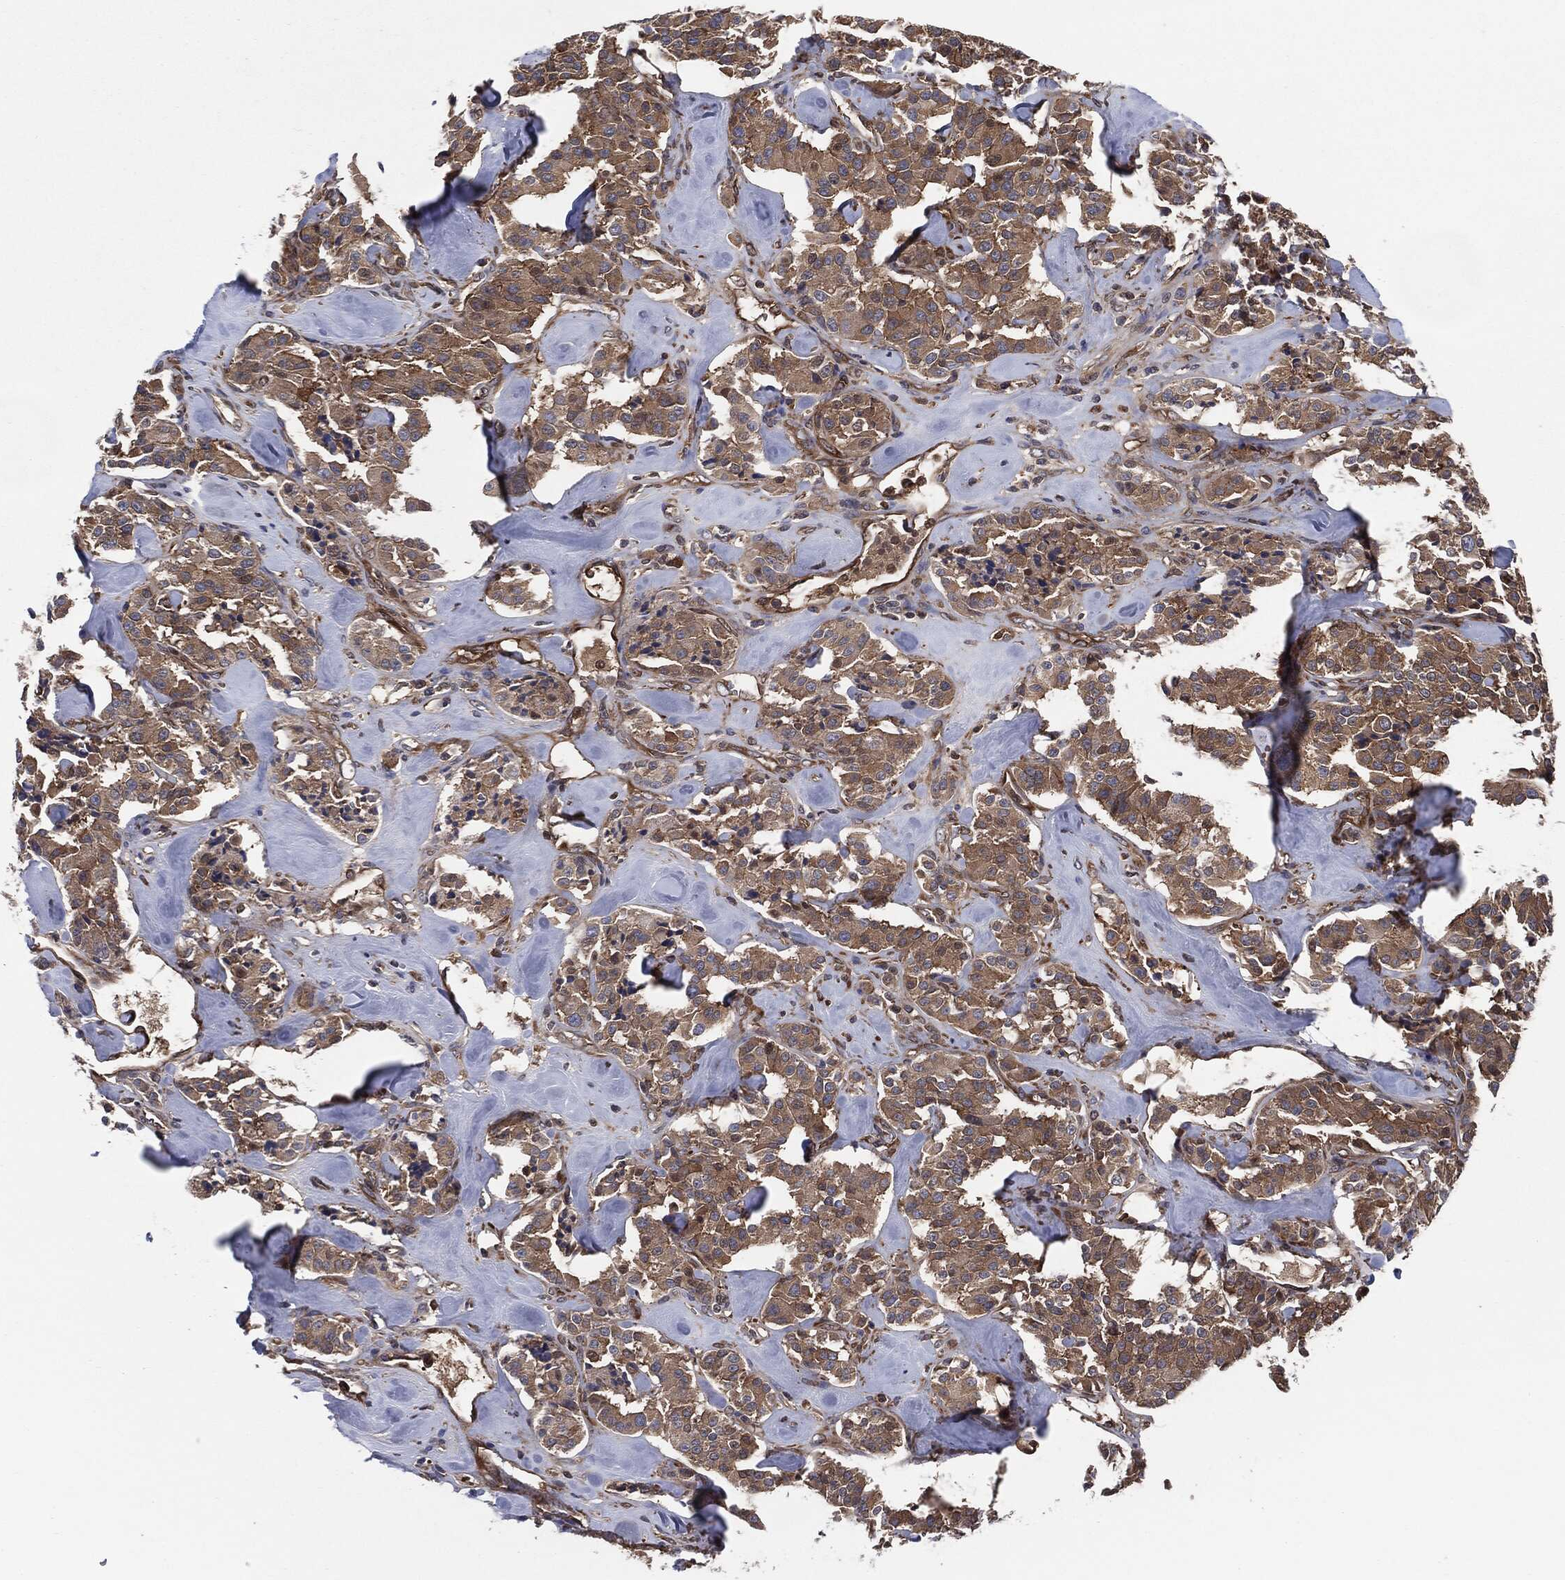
{"staining": {"intensity": "weak", "quantity": "25%-75%", "location": "cytoplasmic/membranous"}, "tissue": "carcinoid", "cell_type": "Tumor cells", "image_type": "cancer", "snomed": [{"axis": "morphology", "description": "Carcinoid, malignant, NOS"}, {"axis": "topography", "description": "Pancreas"}], "caption": "This photomicrograph exhibits carcinoid (malignant) stained with IHC to label a protein in brown. The cytoplasmic/membranous of tumor cells show weak positivity for the protein. Nuclei are counter-stained blue.", "gene": "XPNPEP1", "patient": {"sex": "male", "age": 41}}